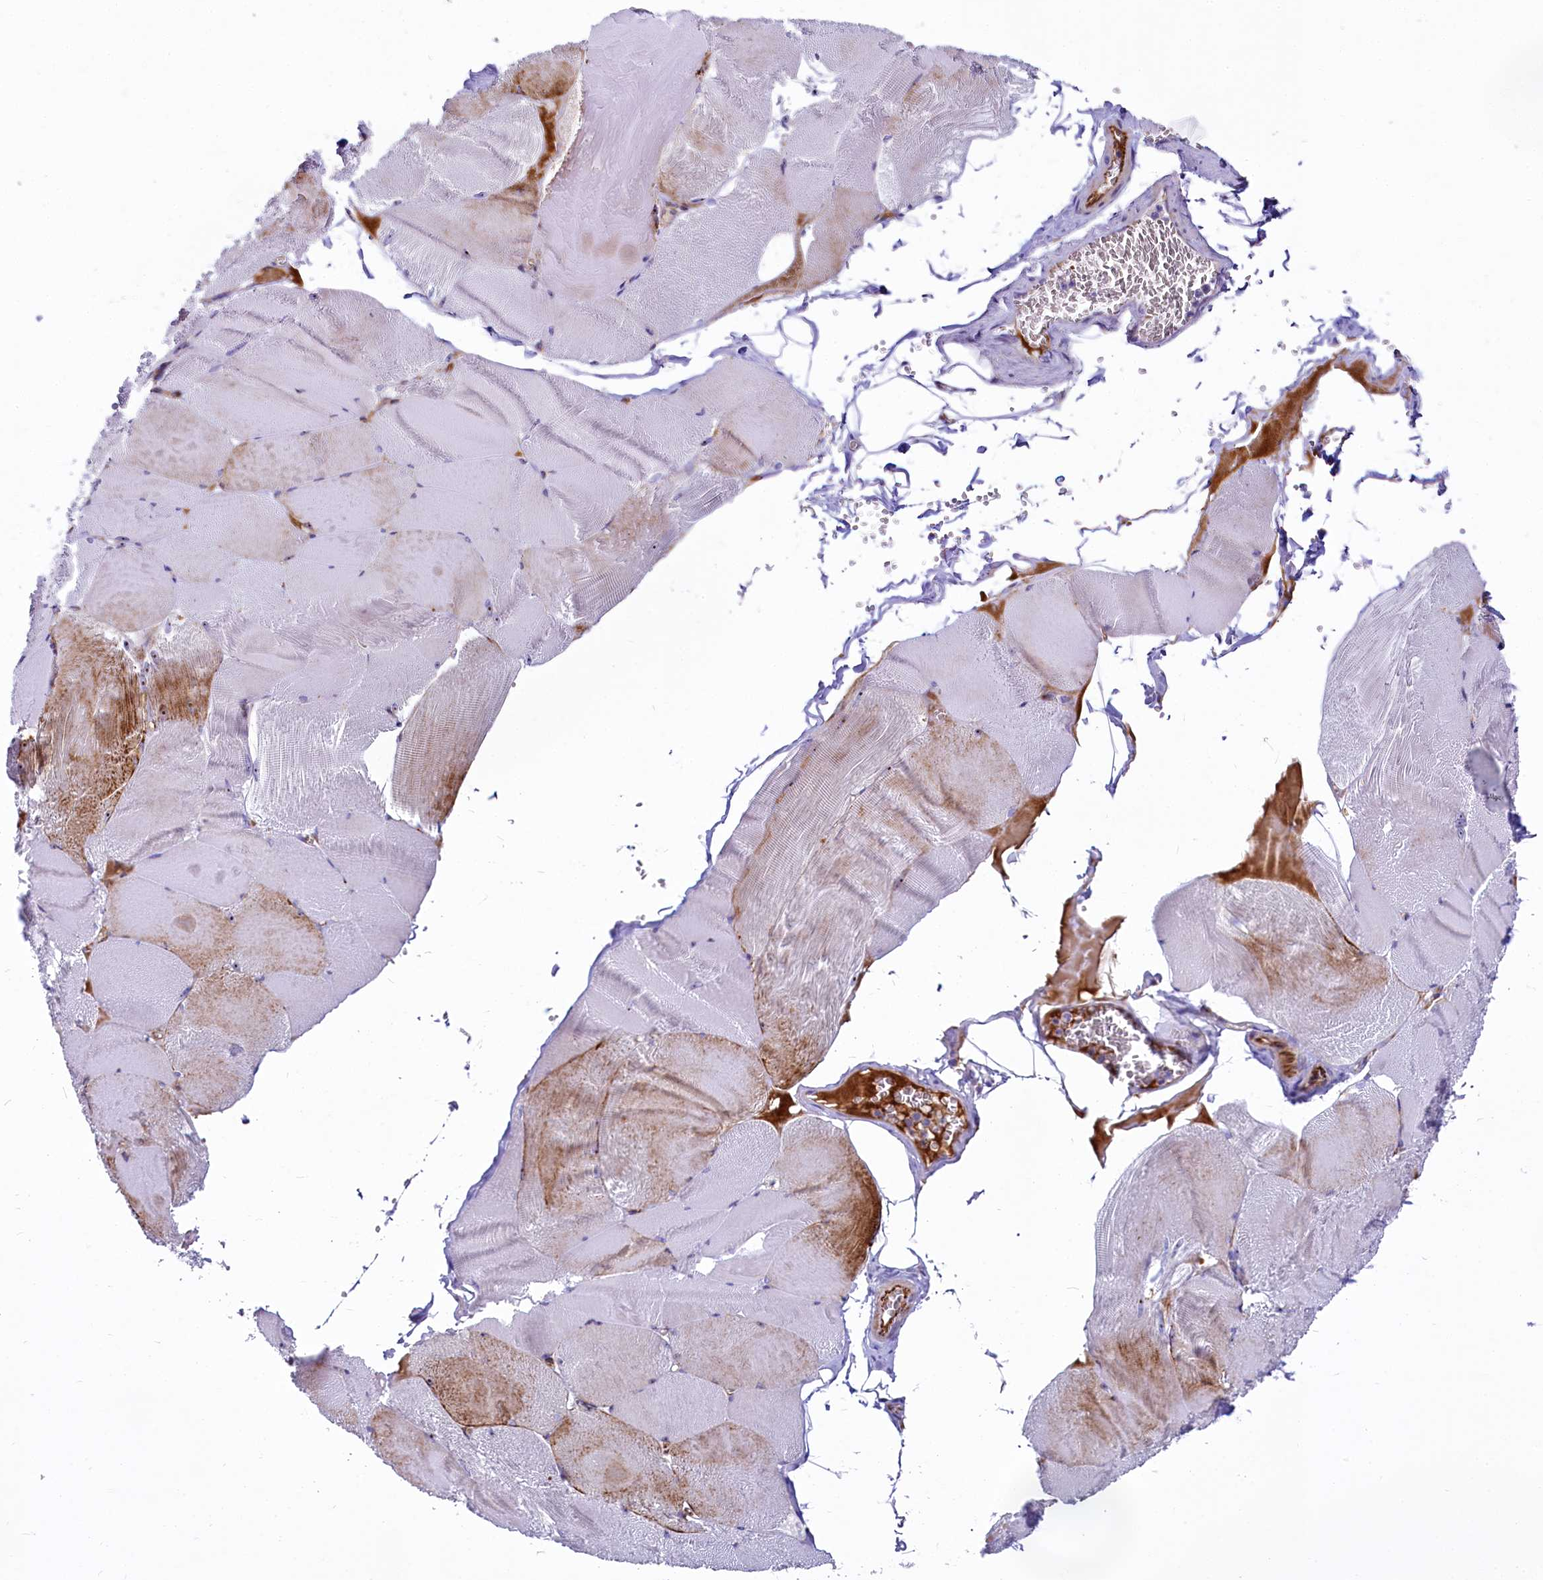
{"staining": {"intensity": "moderate", "quantity": "<25%", "location": "cytoplasmic/membranous"}, "tissue": "skeletal muscle", "cell_type": "Myocytes", "image_type": "normal", "snomed": [{"axis": "morphology", "description": "Normal tissue, NOS"}, {"axis": "morphology", "description": "Basal cell carcinoma"}, {"axis": "topography", "description": "Skeletal muscle"}], "caption": "Unremarkable skeletal muscle reveals moderate cytoplasmic/membranous expression in about <25% of myocytes.", "gene": "SH3TC2", "patient": {"sex": "female", "age": 64}}